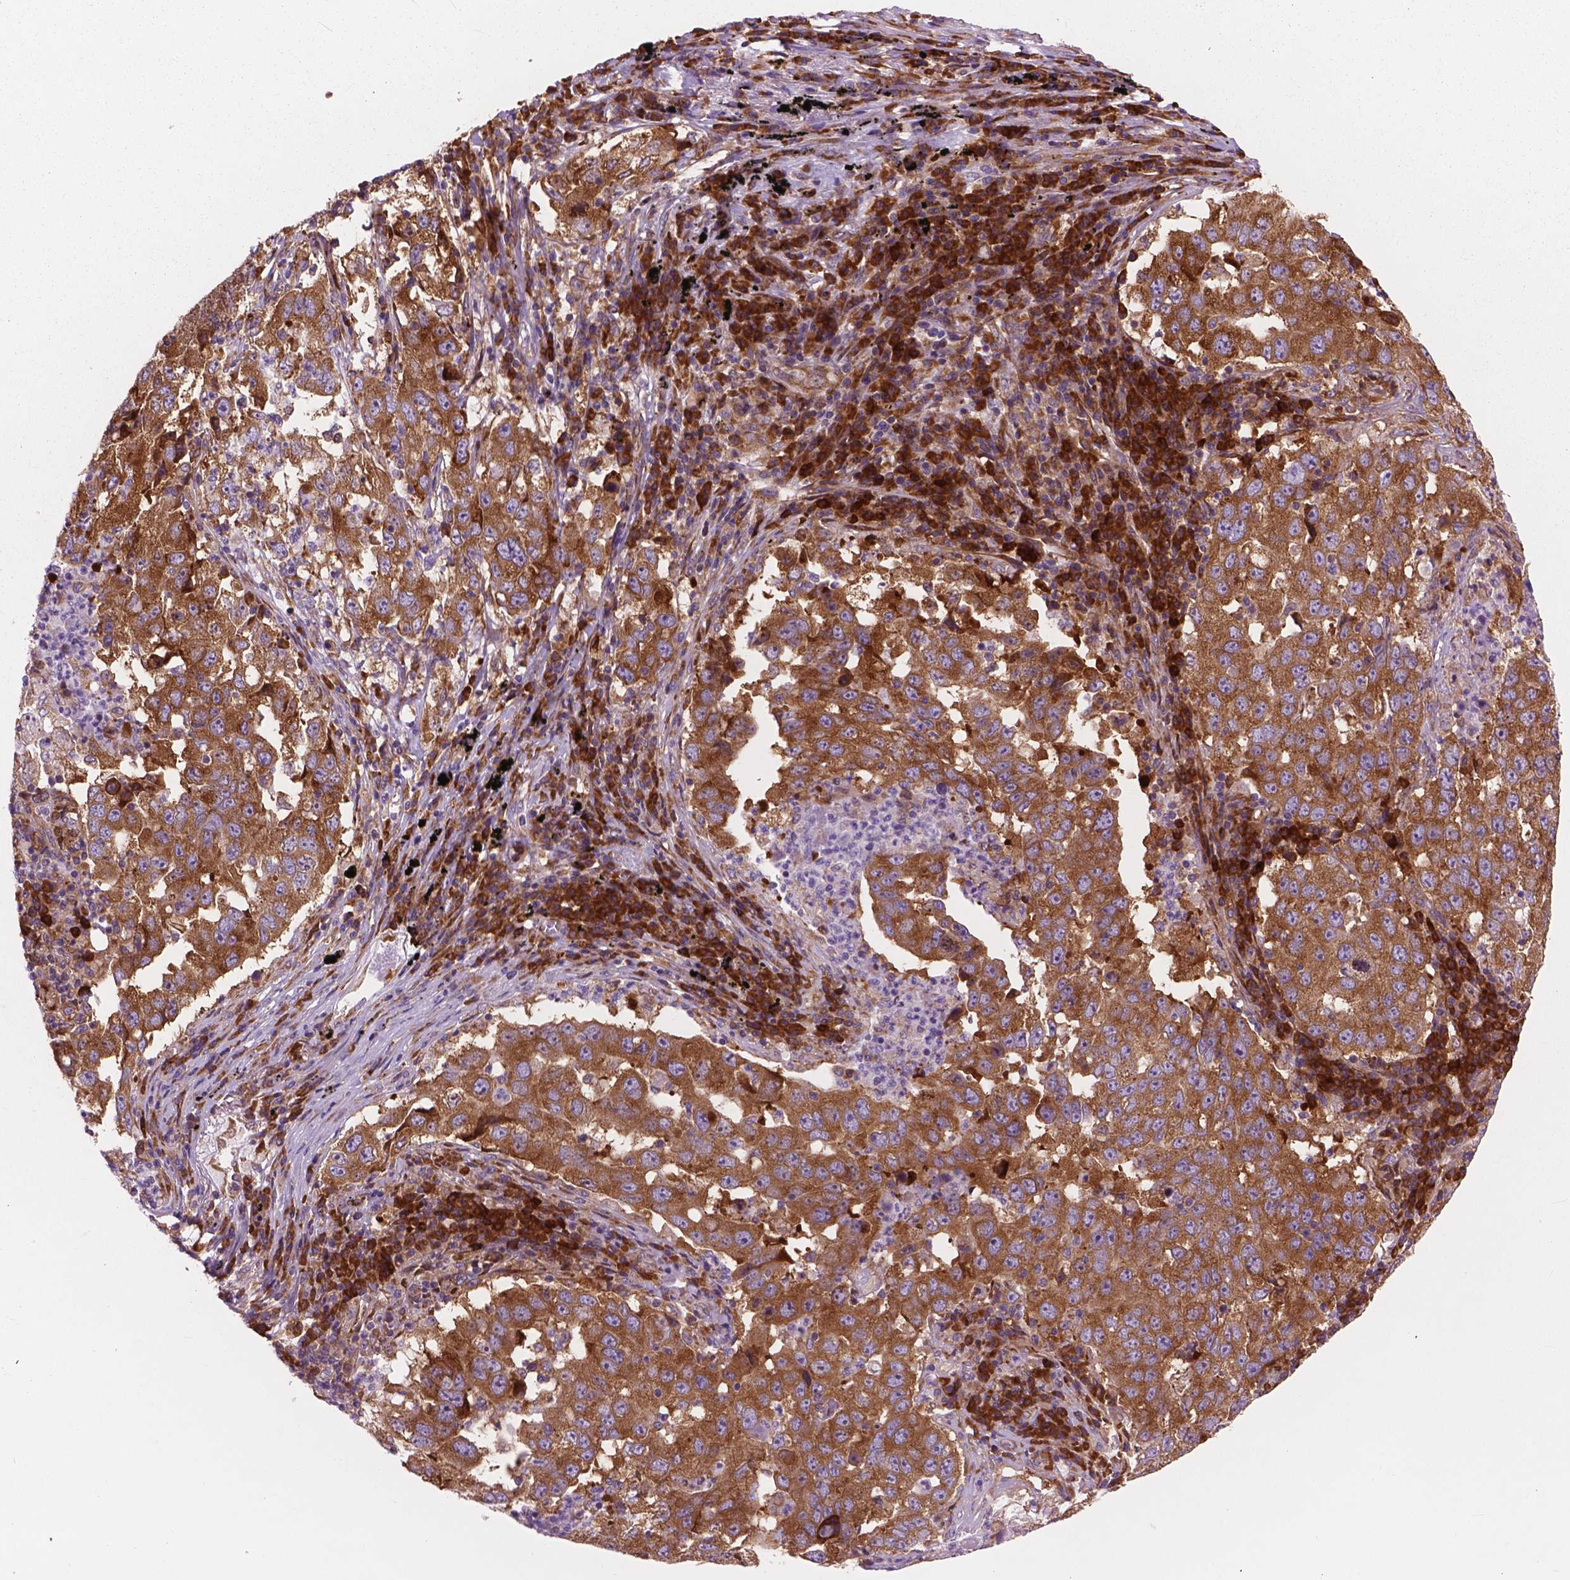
{"staining": {"intensity": "moderate", "quantity": ">75%", "location": "cytoplasmic/membranous"}, "tissue": "lung cancer", "cell_type": "Tumor cells", "image_type": "cancer", "snomed": [{"axis": "morphology", "description": "Adenocarcinoma, NOS"}, {"axis": "topography", "description": "Lung"}], "caption": "Immunohistochemistry of adenocarcinoma (lung) demonstrates medium levels of moderate cytoplasmic/membranous expression in approximately >75% of tumor cells.", "gene": "RPL37A", "patient": {"sex": "male", "age": 73}}